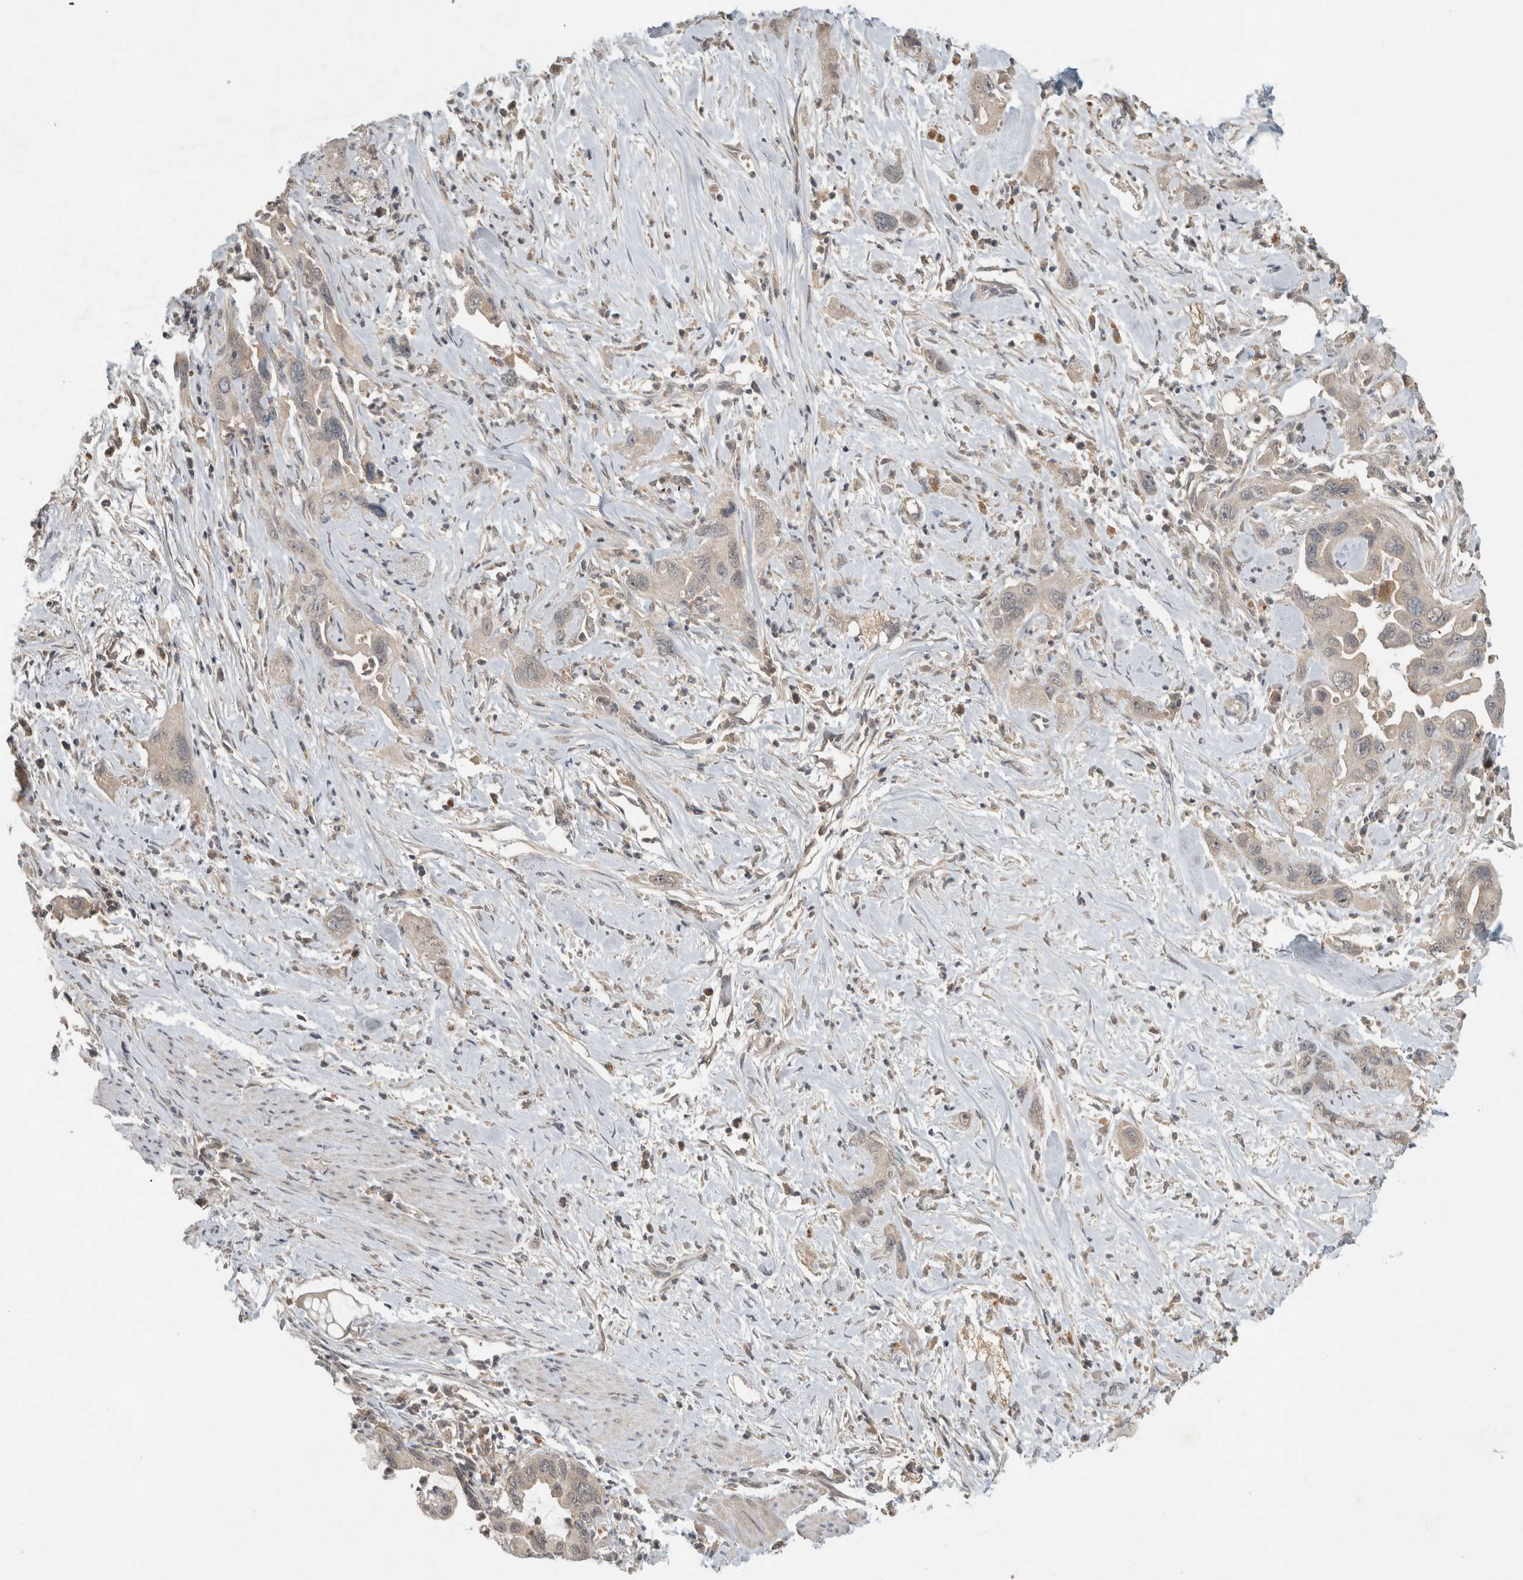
{"staining": {"intensity": "weak", "quantity": "<25%", "location": "cytoplasmic/membranous"}, "tissue": "pancreatic cancer", "cell_type": "Tumor cells", "image_type": "cancer", "snomed": [{"axis": "morphology", "description": "Adenocarcinoma, NOS"}, {"axis": "topography", "description": "Pancreas"}], "caption": "There is no significant staining in tumor cells of pancreatic cancer (adenocarcinoma).", "gene": "LOXL2", "patient": {"sex": "female", "age": 70}}